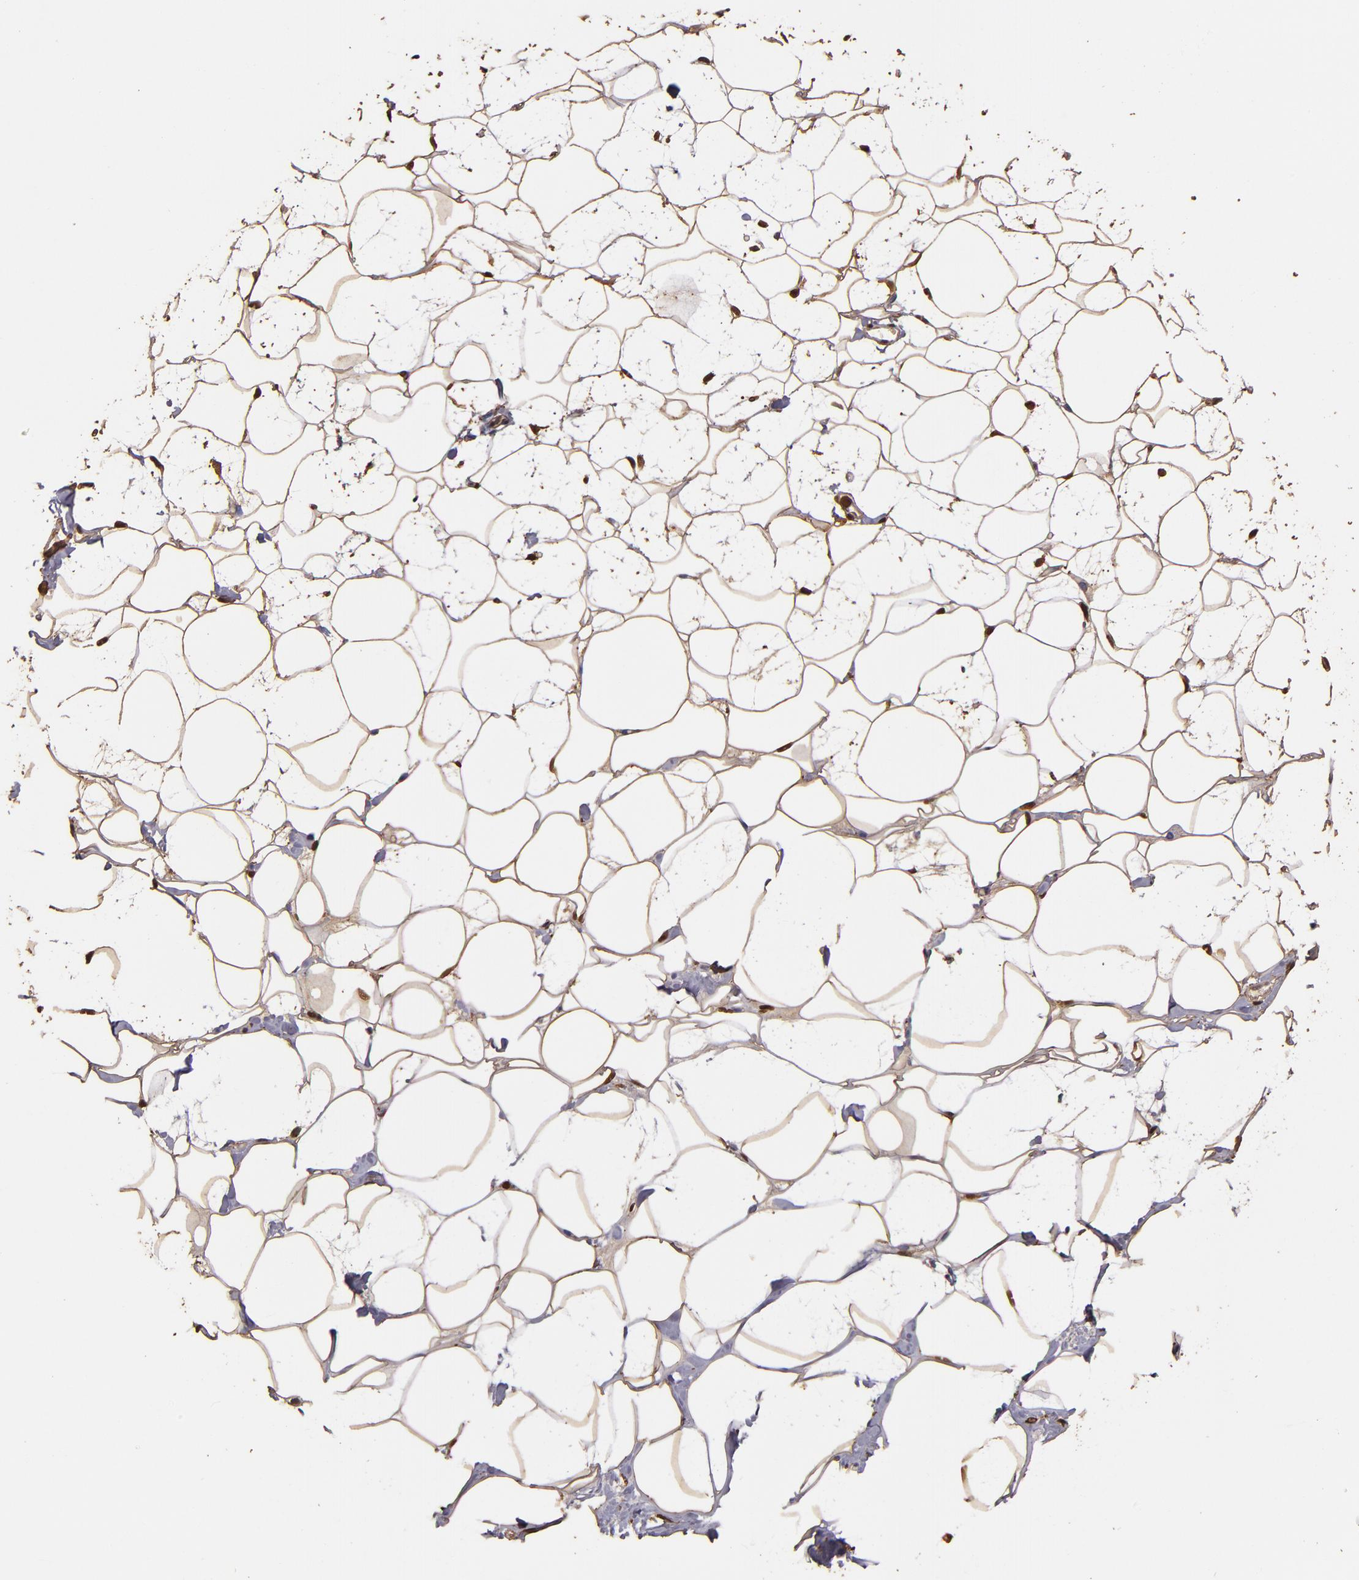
{"staining": {"intensity": "moderate", "quantity": ">75%", "location": "cytoplasmic/membranous,nuclear"}, "tissue": "breast", "cell_type": "Adipocytes", "image_type": "normal", "snomed": [{"axis": "morphology", "description": "Normal tissue, NOS"}, {"axis": "morphology", "description": "Fibrosis, NOS"}, {"axis": "topography", "description": "Breast"}], "caption": "Approximately >75% of adipocytes in unremarkable human breast show moderate cytoplasmic/membranous,nuclear protein staining as visualized by brown immunohistochemical staining.", "gene": "S100A6", "patient": {"sex": "female", "age": 39}}